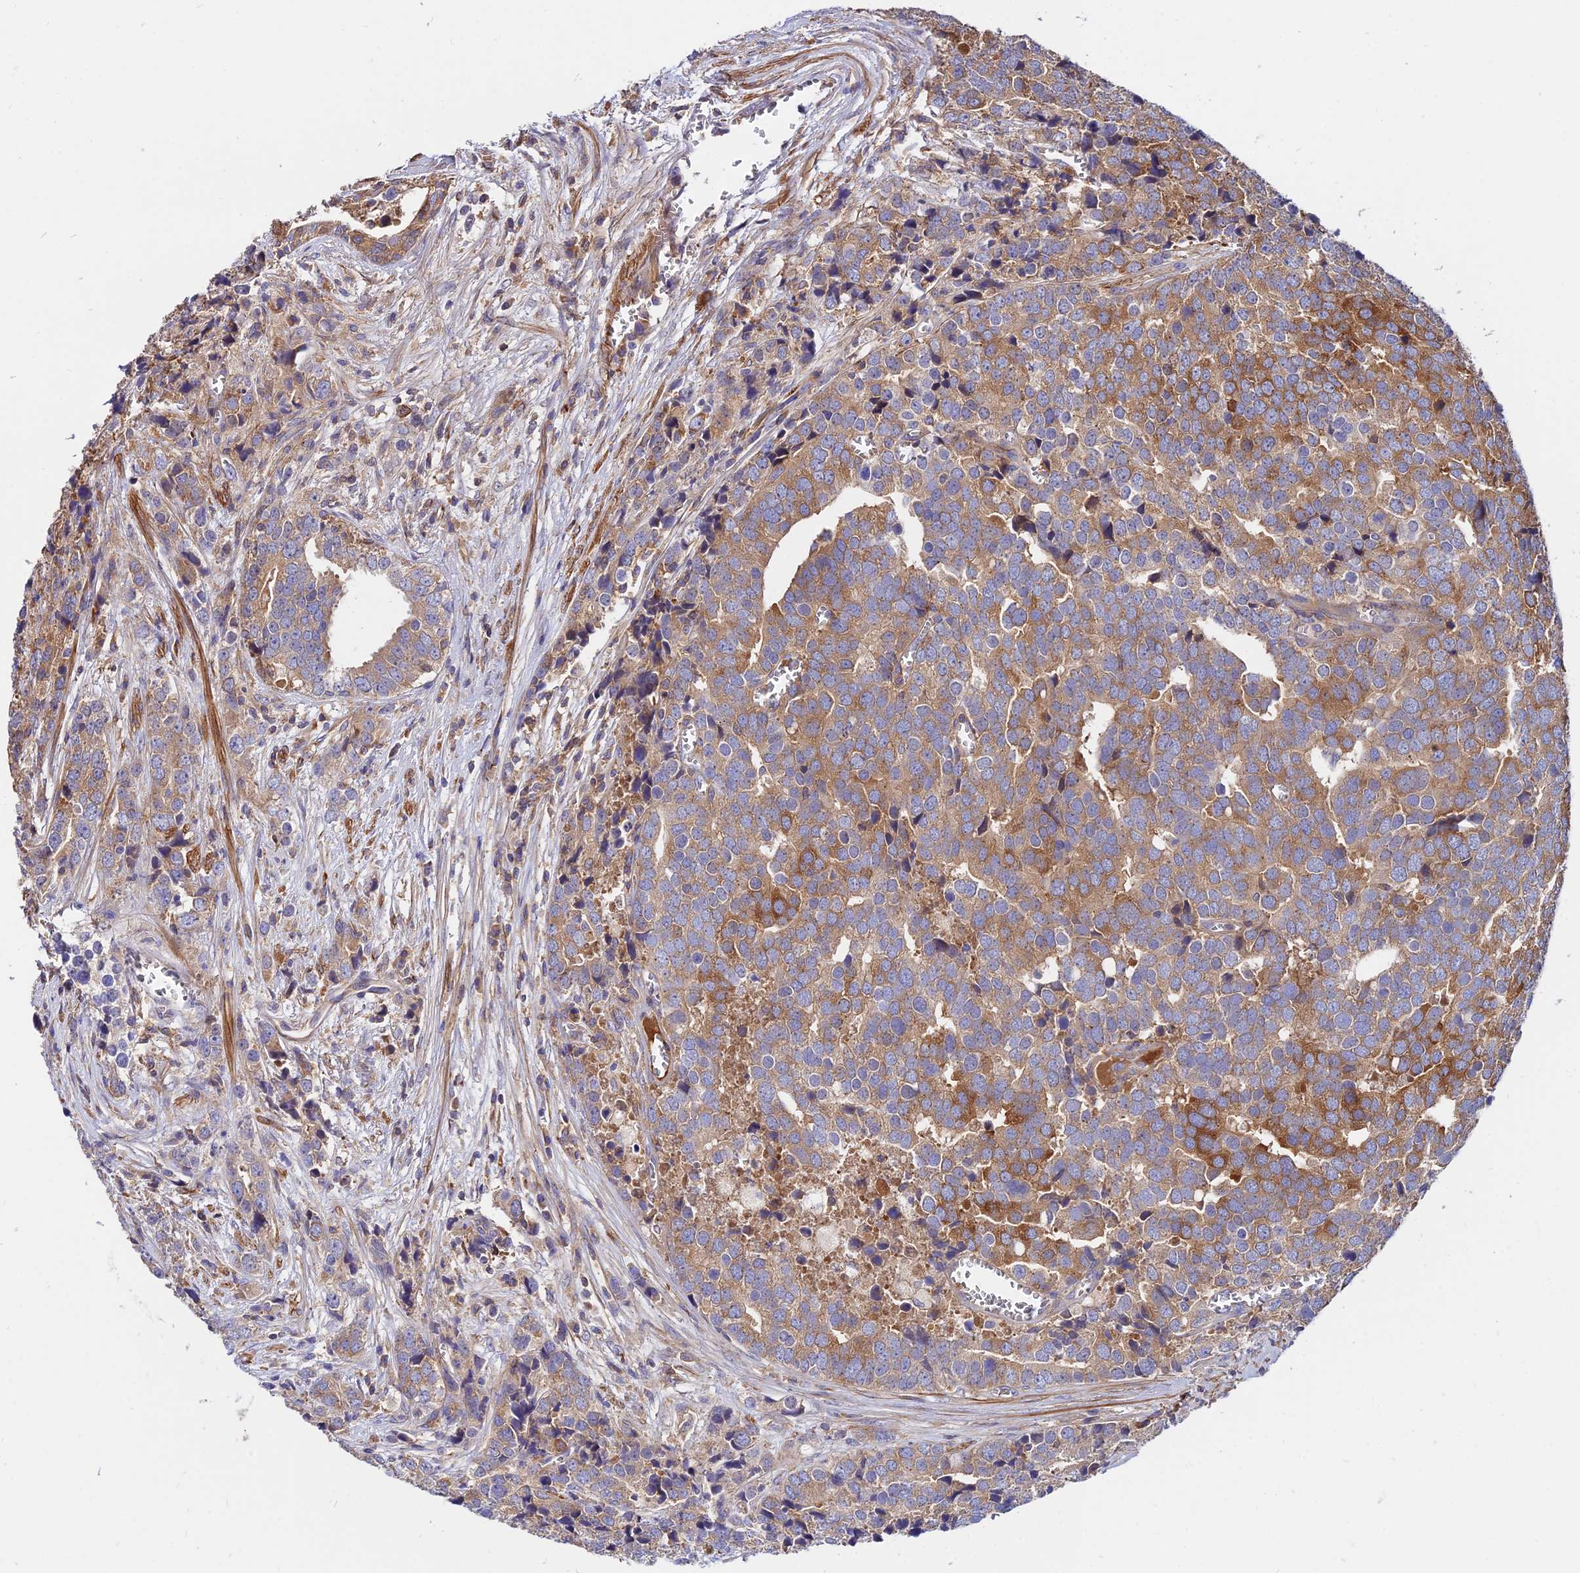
{"staining": {"intensity": "moderate", "quantity": ">75%", "location": "cytoplasmic/membranous"}, "tissue": "prostate cancer", "cell_type": "Tumor cells", "image_type": "cancer", "snomed": [{"axis": "morphology", "description": "Adenocarcinoma, High grade"}, {"axis": "topography", "description": "Prostate"}], "caption": "Immunohistochemistry (IHC) photomicrograph of neoplastic tissue: prostate cancer stained using IHC reveals medium levels of moderate protein expression localized specifically in the cytoplasmic/membranous of tumor cells, appearing as a cytoplasmic/membranous brown color.", "gene": "PYM1", "patient": {"sex": "male", "age": 71}}